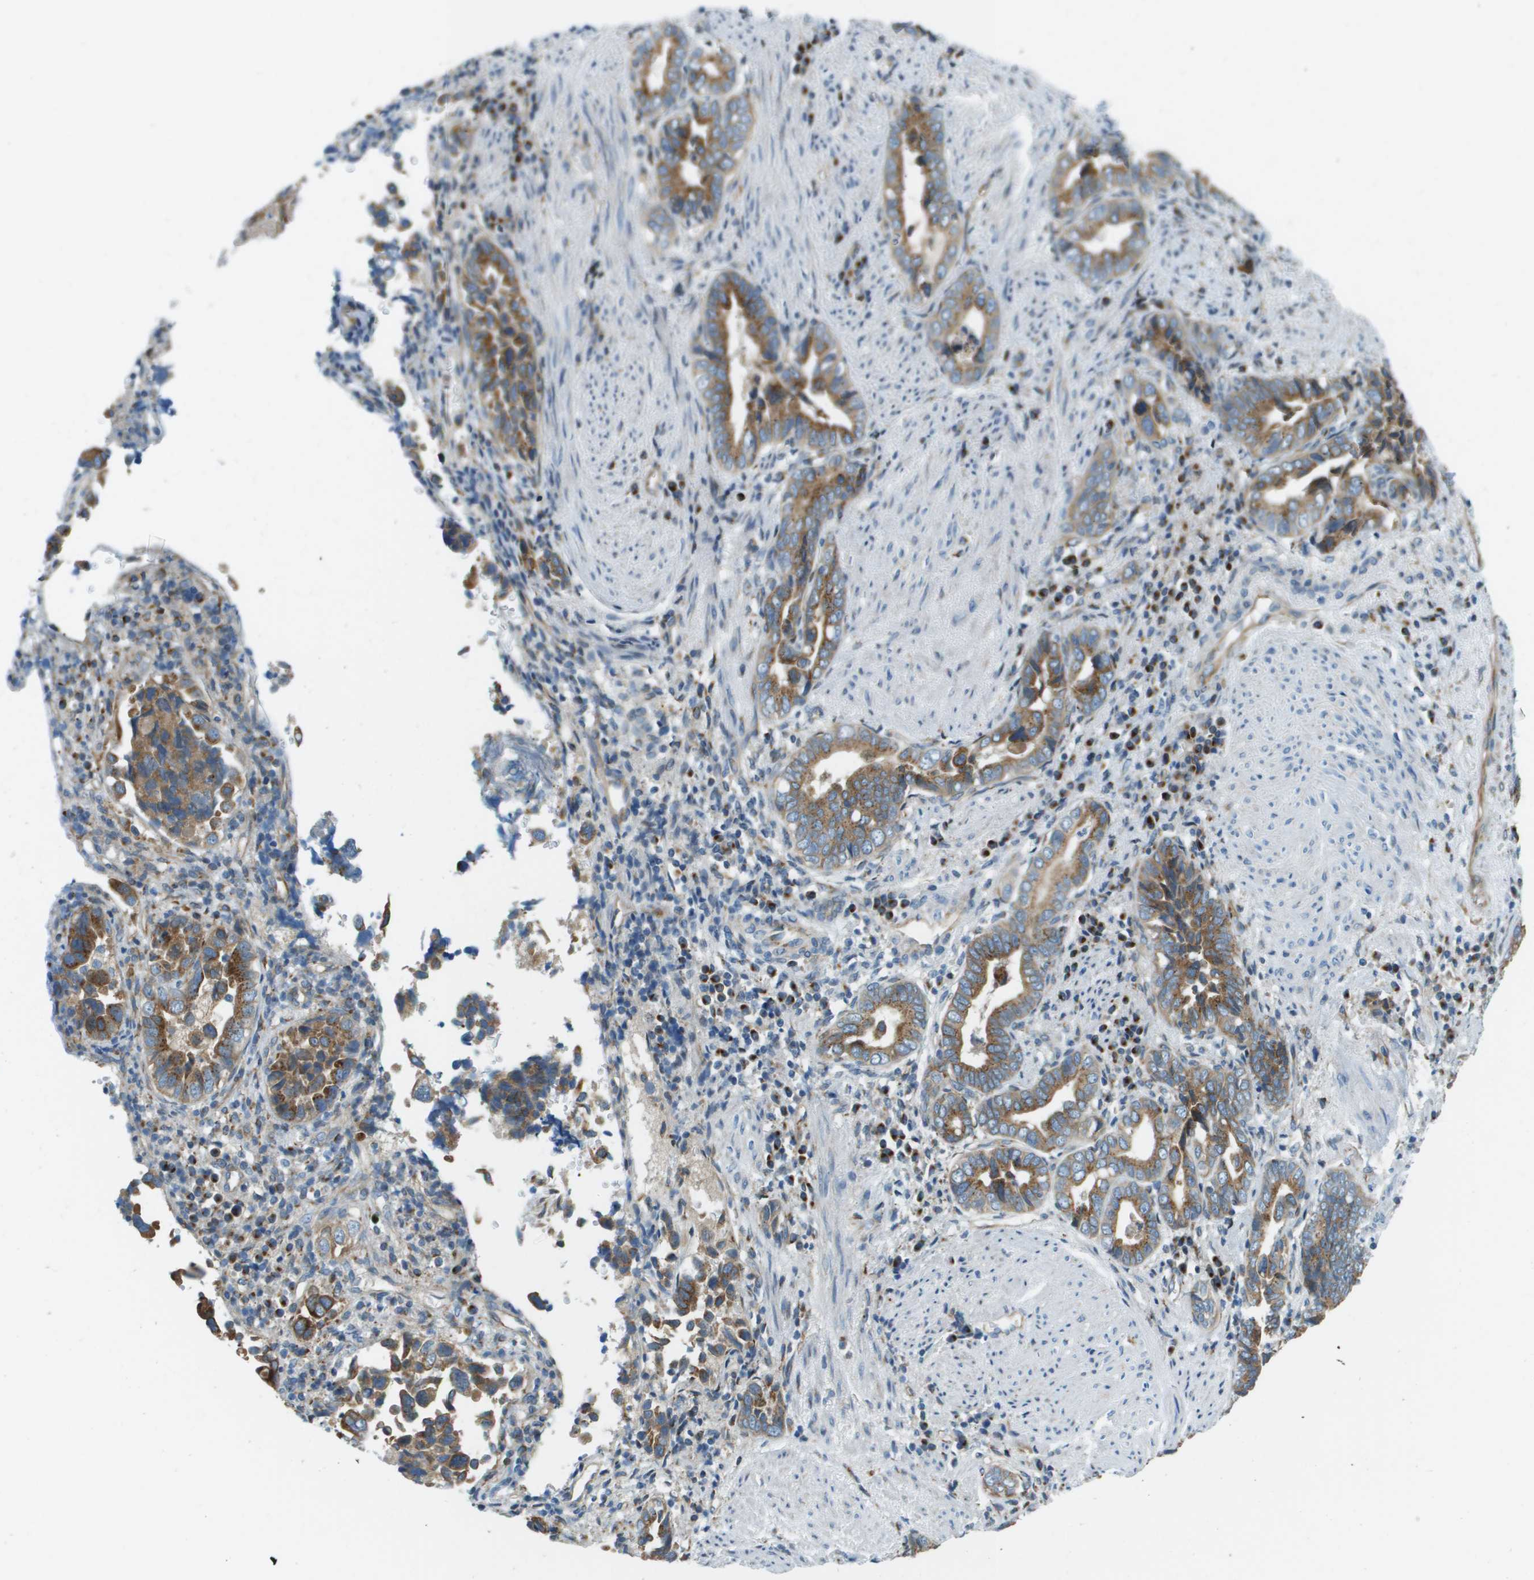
{"staining": {"intensity": "strong", "quantity": ">75%", "location": "cytoplasmic/membranous"}, "tissue": "liver cancer", "cell_type": "Tumor cells", "image_type": "cancer", "snomed": [{"axis": "morphology", "description": "Cholangiocarcinoma"}, {"axis": "topography", "description": "Liver"}], "caption": "Immunohistochemical staining of liver cancer (cholangiocarcinoma) displays high levels of strong cytoplasmic/membranous protein expression in about >75% of tumor cells.", "gene": "ACBD3", "patient": {"sex": "female", "age": 79}}